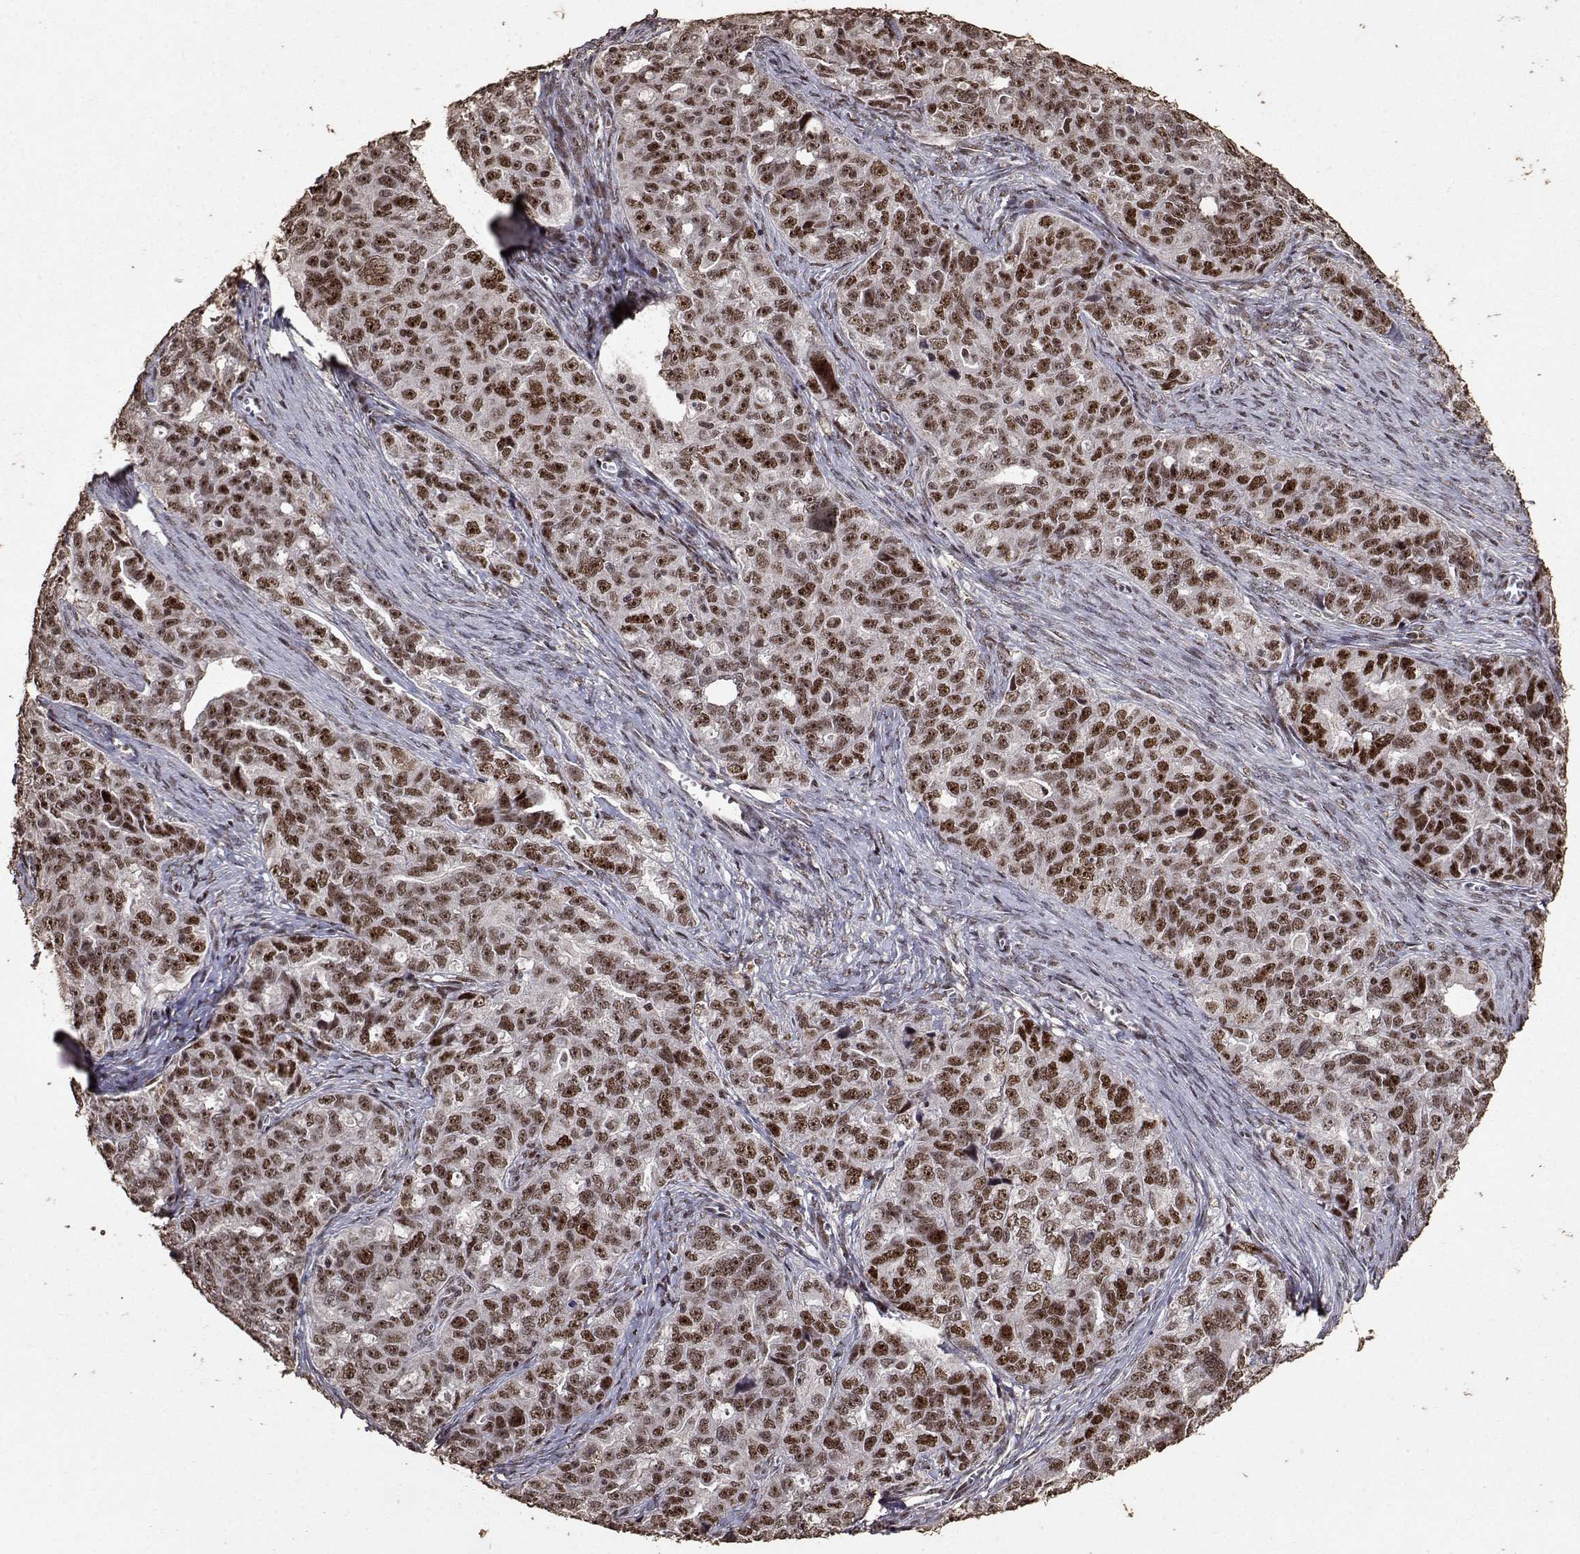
{"staining": {"intensity": "strong", "quantity": ">75%", "location": "nuclear"}, "tissue": "ovarian cancer", "cell_type": "Tumor cells", "image_type": "cancer", "snomed": [{"axis": "morphology", "description": "Cystadenocarcinoma, serous, NOS"}, {"axis": "topography", "description": "Ovary"}], "caption": "This image shows immunohistochemistry (IHC) staining of ovarian cancer, with high strong nuclear positivity in approximately >75% of tumor cells.", "gene": "TOE1", "patient": {"sex": "female", "age": 51}}